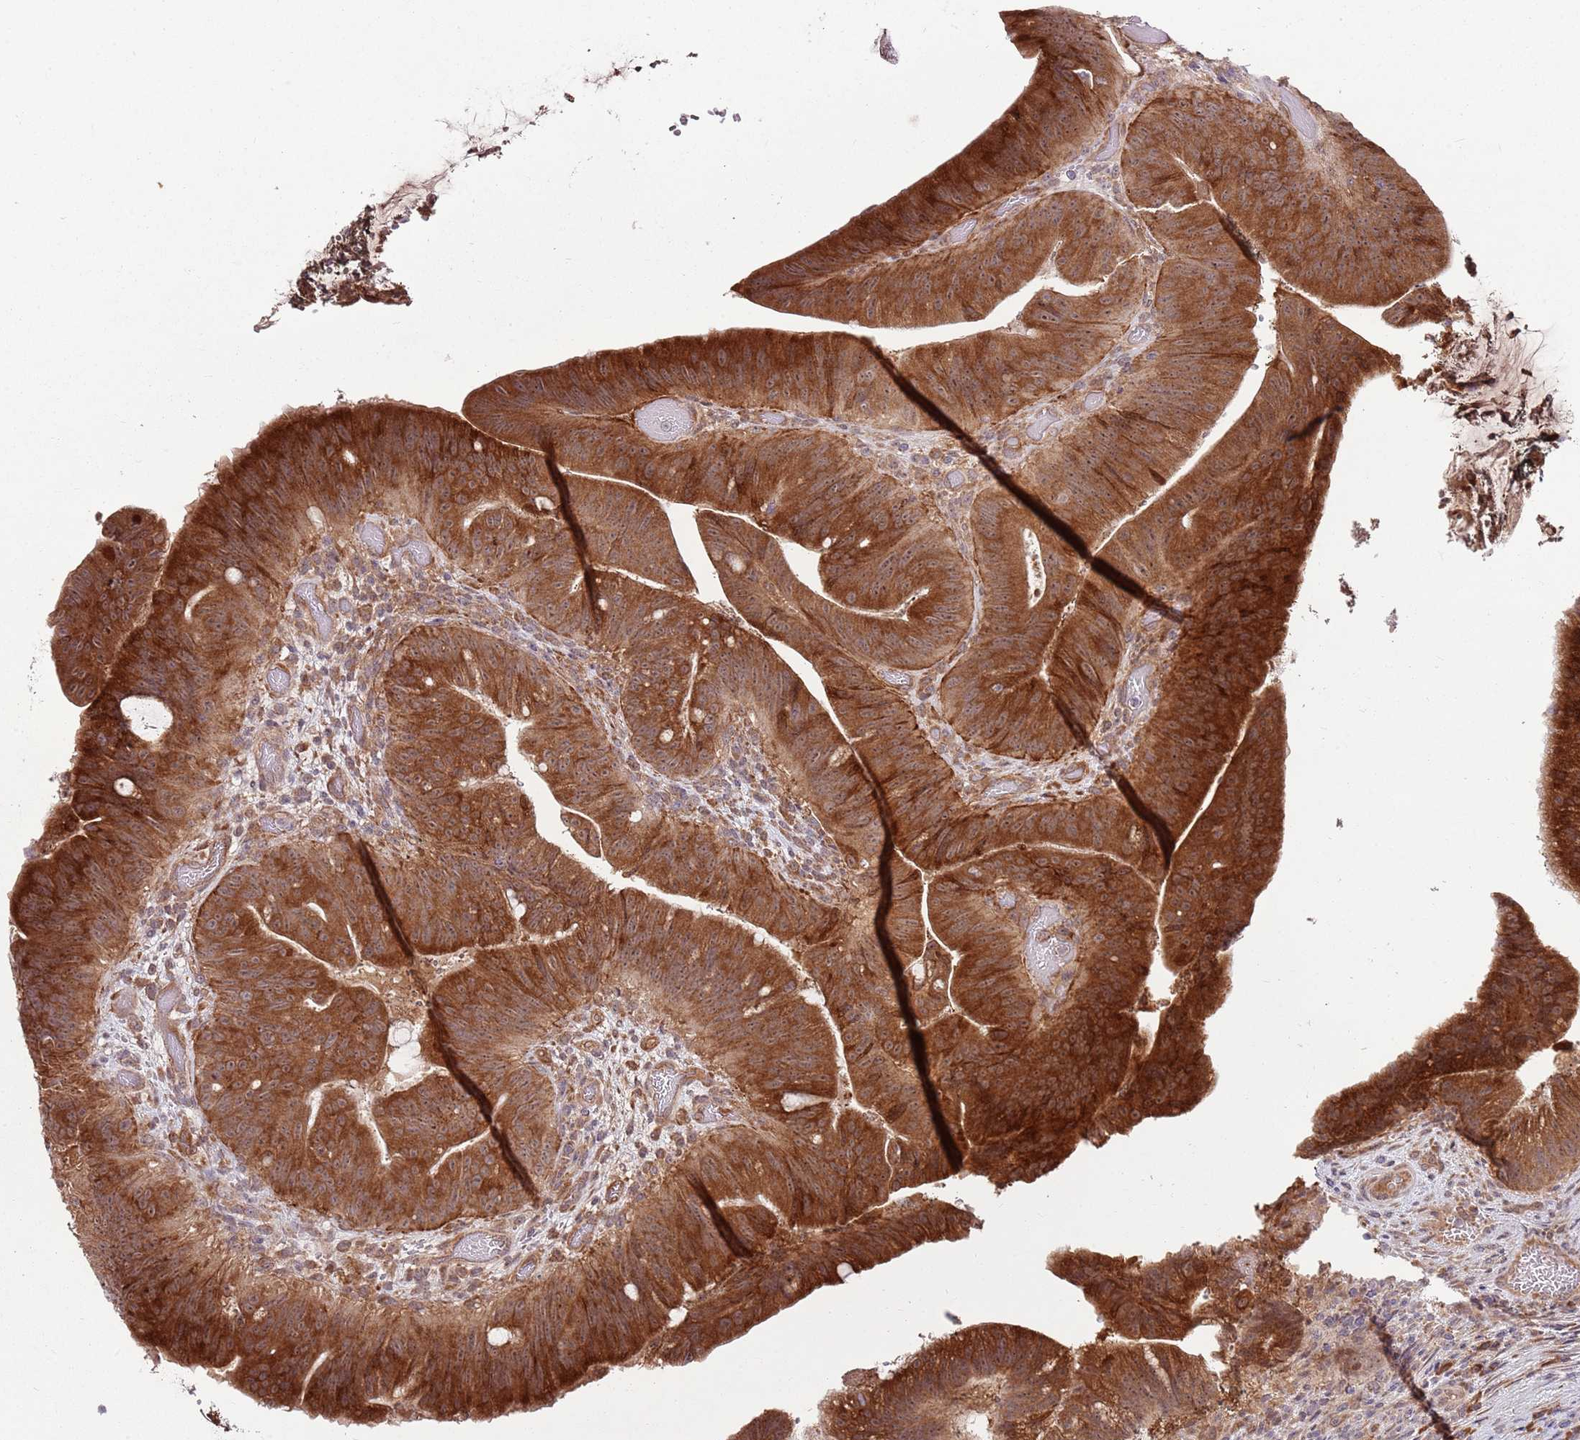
{"staining": {"intensity": "strong", "quantity": ">75%", "location": "cytoplasmic/membranous,nuclear"}, "tissue": "colorectal cancer", "cell_type": "Tumor cells", "image_type": "cancer", "snomed": [{"axis": "morphology", "description": "Adenocarcinoma, NOS"}, {"axis": "topography", "description": "Colon"}], "caption": "A high amount of strong cytoplasmic/membranous and nuclear expression is identified in about >75% of tumor cells in colorectal adenocarcinoma tissue.", "gene": "FBXL22", "patient": {"sex": "female", "age": 43}}